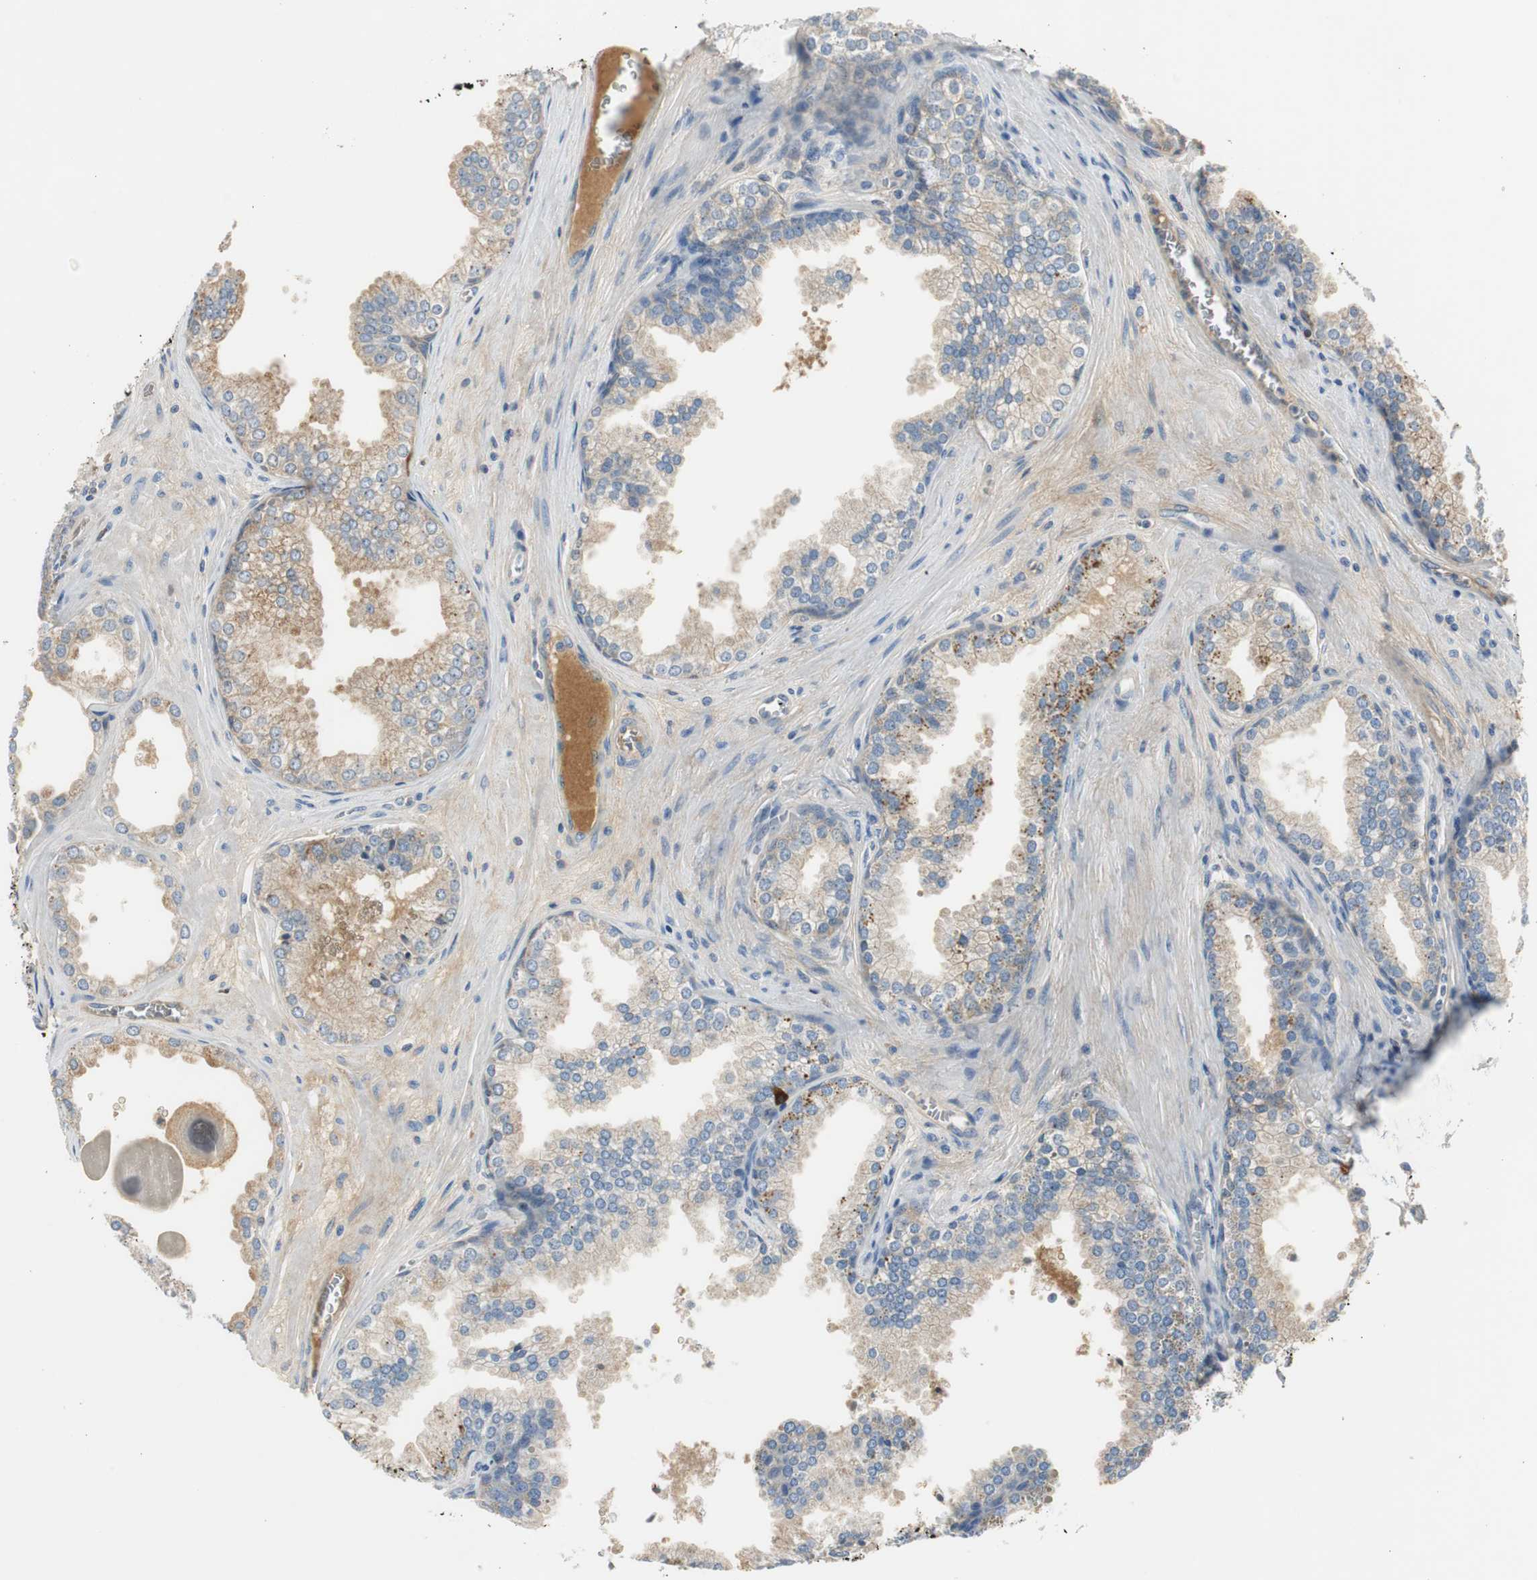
{"staining": {"intensity": "weak", "quantity": ">75%", "location": "cytoplasmic/membranous"}, "tissue": "prostate cancer", "cell_type": "Tumor cells", "image_type": "cancer", "snomed": [{"axis": "morphology", "description": "Adenocarcinoma, Low grade"}, {"axis": "topography", "description": "Prostate"}], "caption": "Immunohistochemical staining of prostate low-grade adenocarcinoma shows low levels of weak cytoplasmic/membranous protein positivity in about >75% of tumor cells.", "gene": "SERPINF1", "patient": {"sex": "male", "age": 60}}